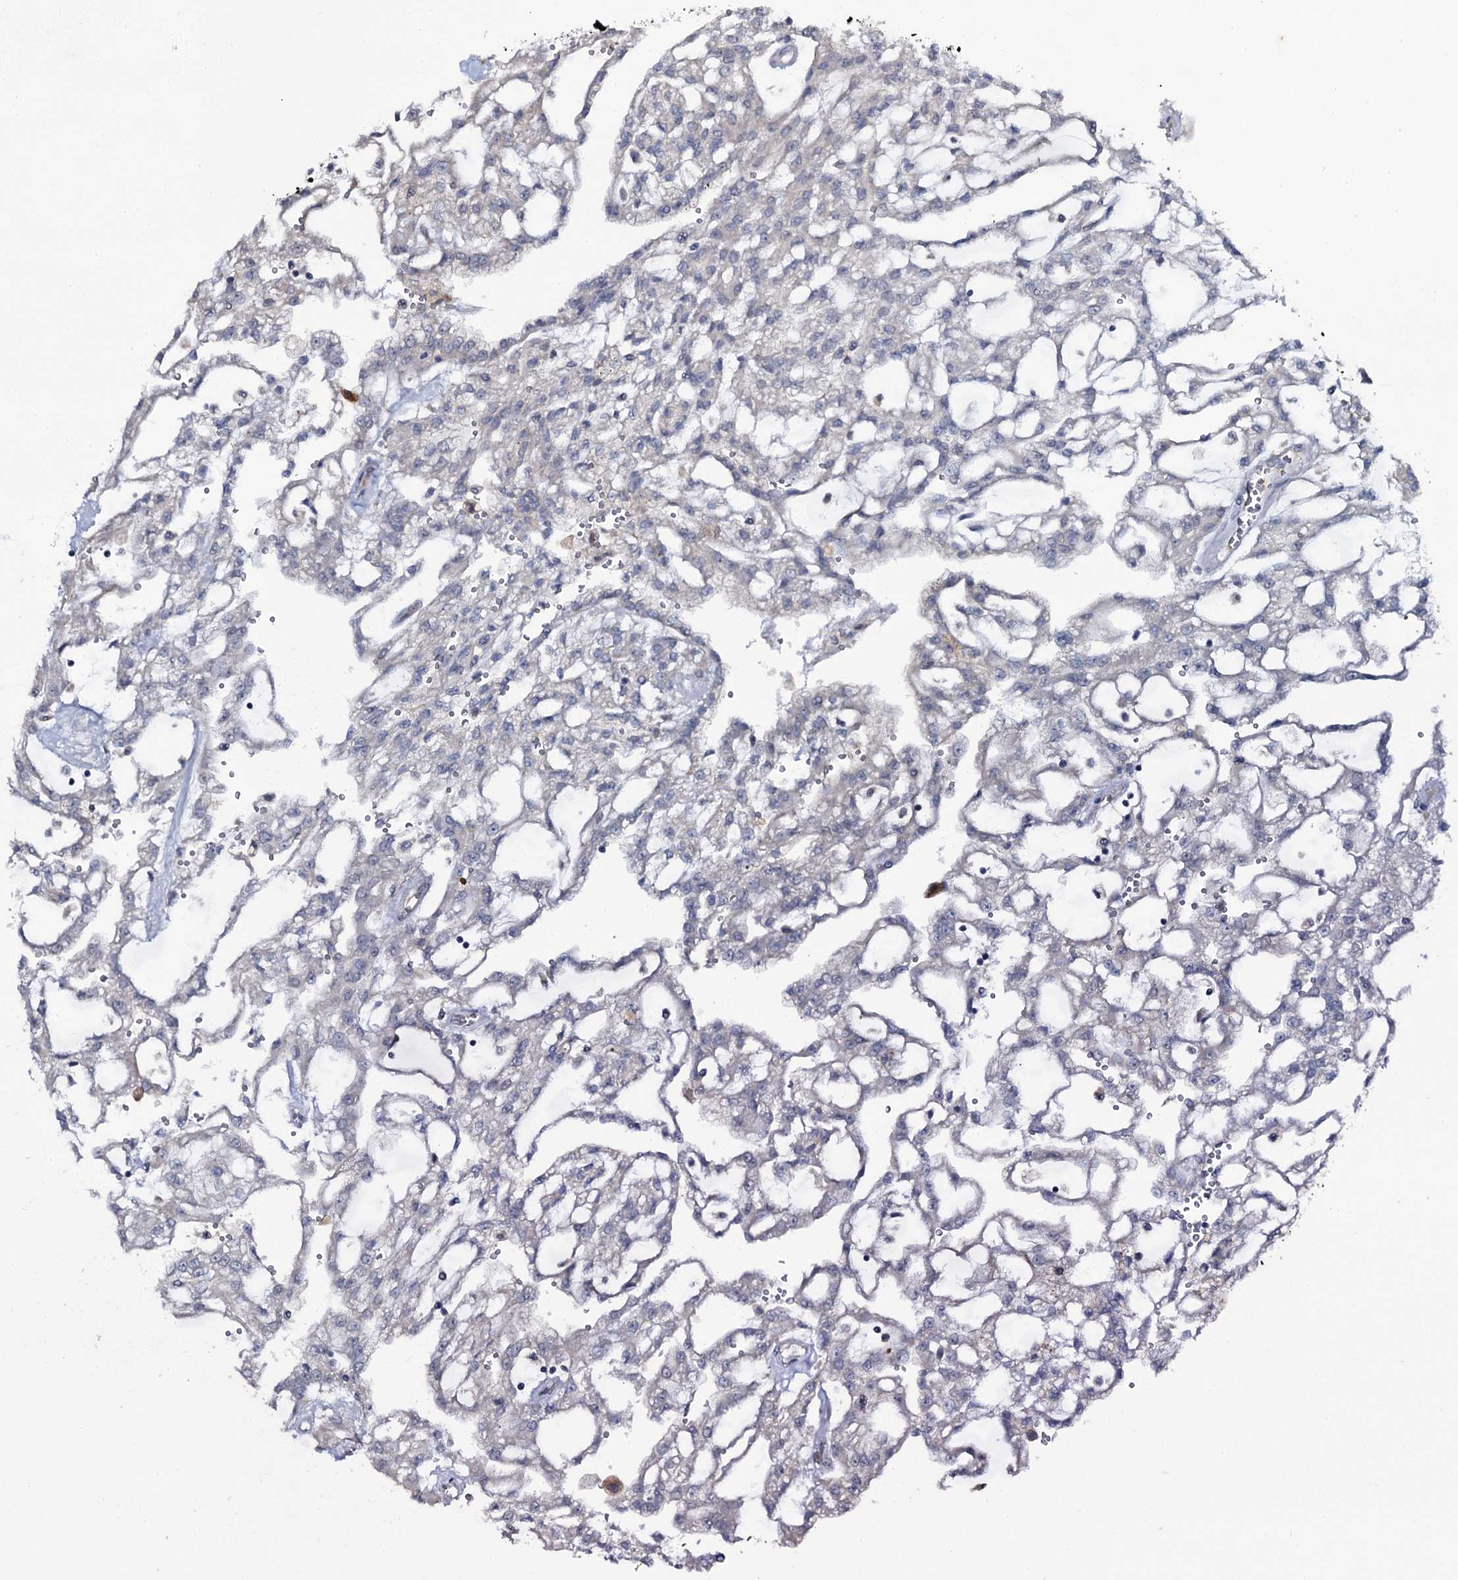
{"staining": {"intensity": "negative", "quantity": "none", "location": "none"}, "tissue": "renal cancer", "cell_type": "Tumor cells", "image_type": "cancer", "snomed": [{"axis": "morphology", "description": "Adenocarcinoma, NOS"}, {"axis": "topography", "description": "Kidney"}], "caption": "Histopathology image shows no significant protein positivity in tumor cells of renal adenocarcinoma.", "gene": "SNAP23", "patient": {"sex": "male", "age": 63}}